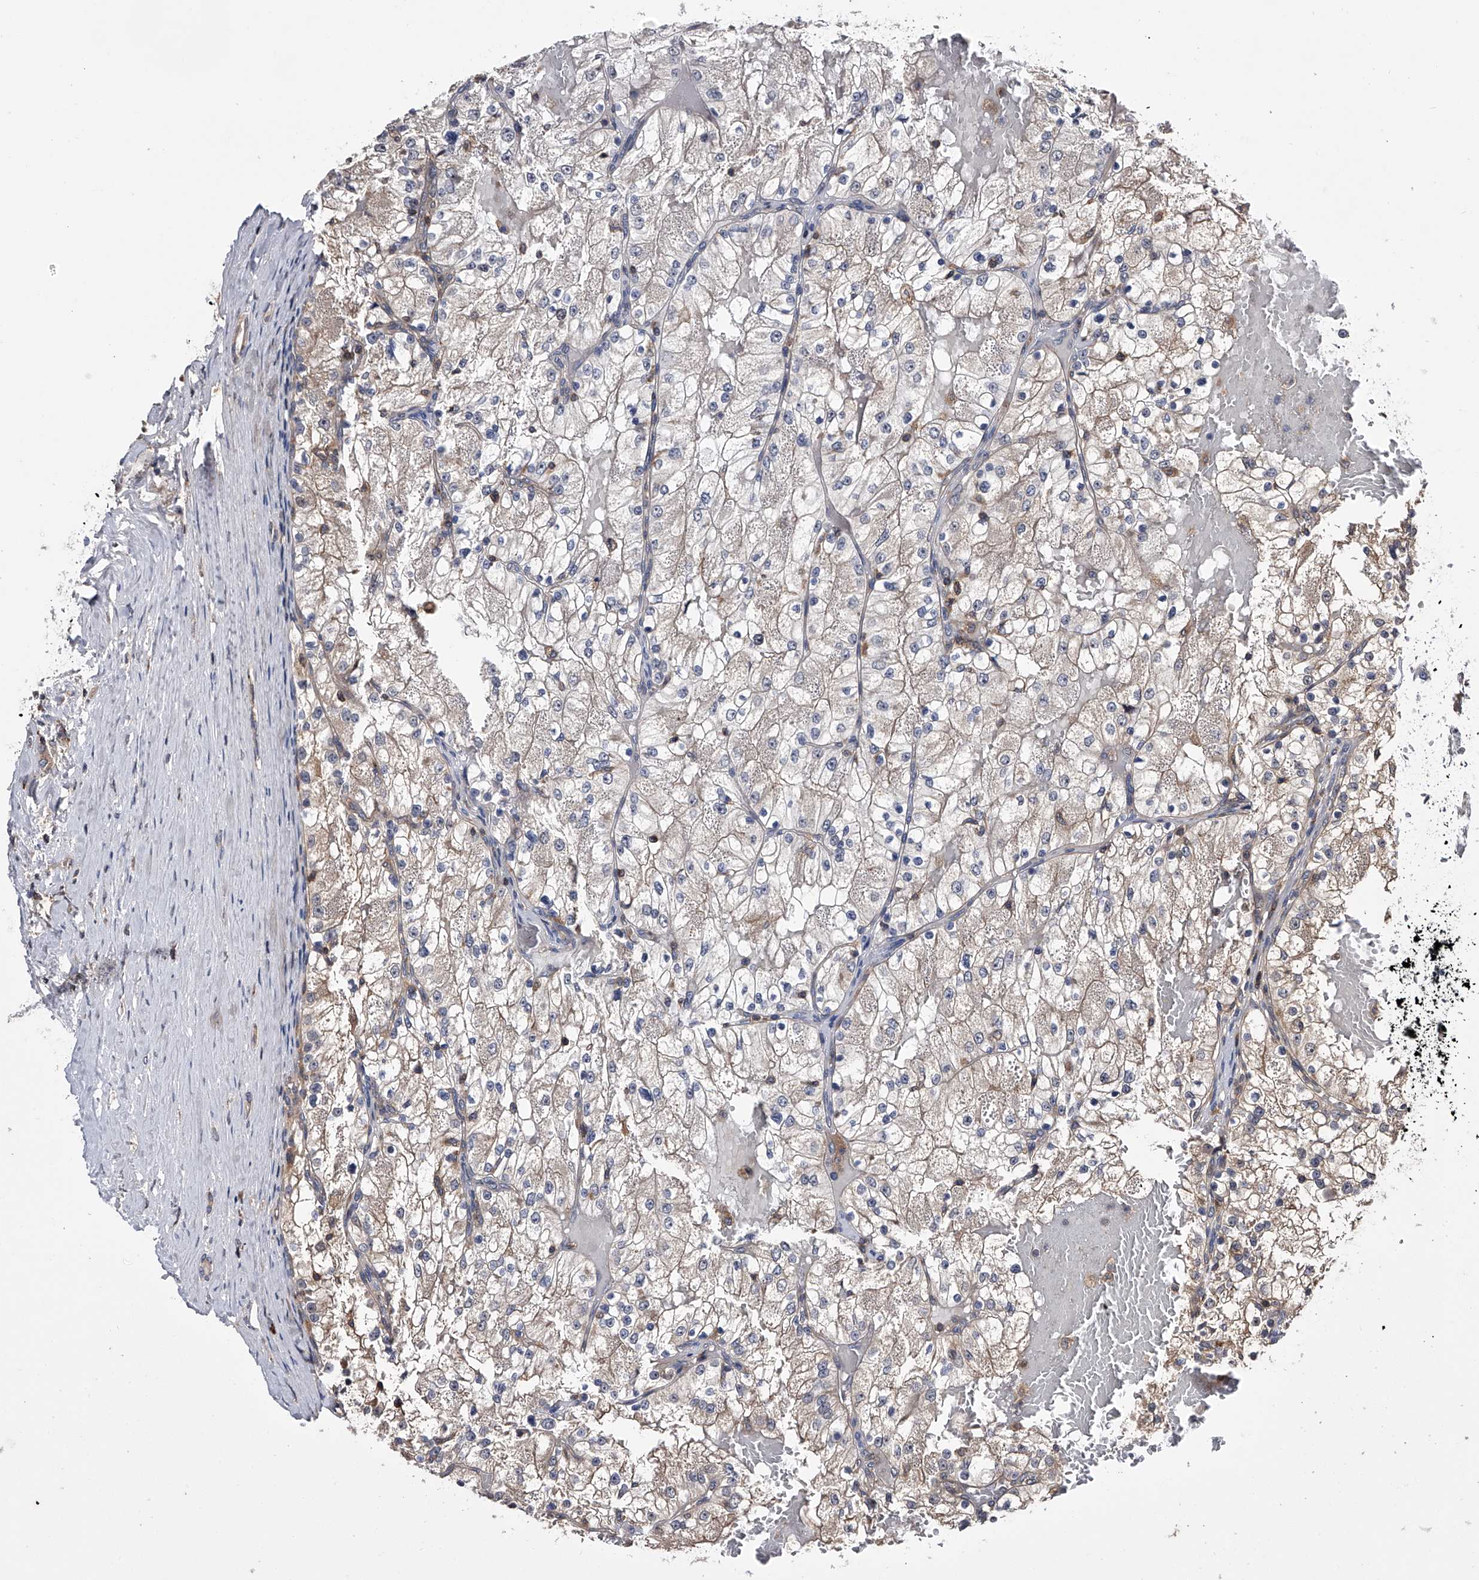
{"staining": {"intensity": "weak", "quantity": "25%-75%", "location": "cytoplasmic/membranous"}, "tissue": "renal cancer", "cell_type": "Tumor cells", "image_type": "cancer", "snomed": [{"axis": "morphology", "description": "Normal tissue, NOS"}, {"axis": "morphology", "description": "Adenocarcinoma, NOS"}, {"axis": "topography", "description": "Kidney"}], "caption": "Immunohistochemistry (IHC) of adenocarcinoma (renal) exhibits low levels of weak cytoplasmic/membranous expression in about 25%-75% of tumor cells.", "gene": "PAN3", "patient": {"sex": "male", "age": 68}}